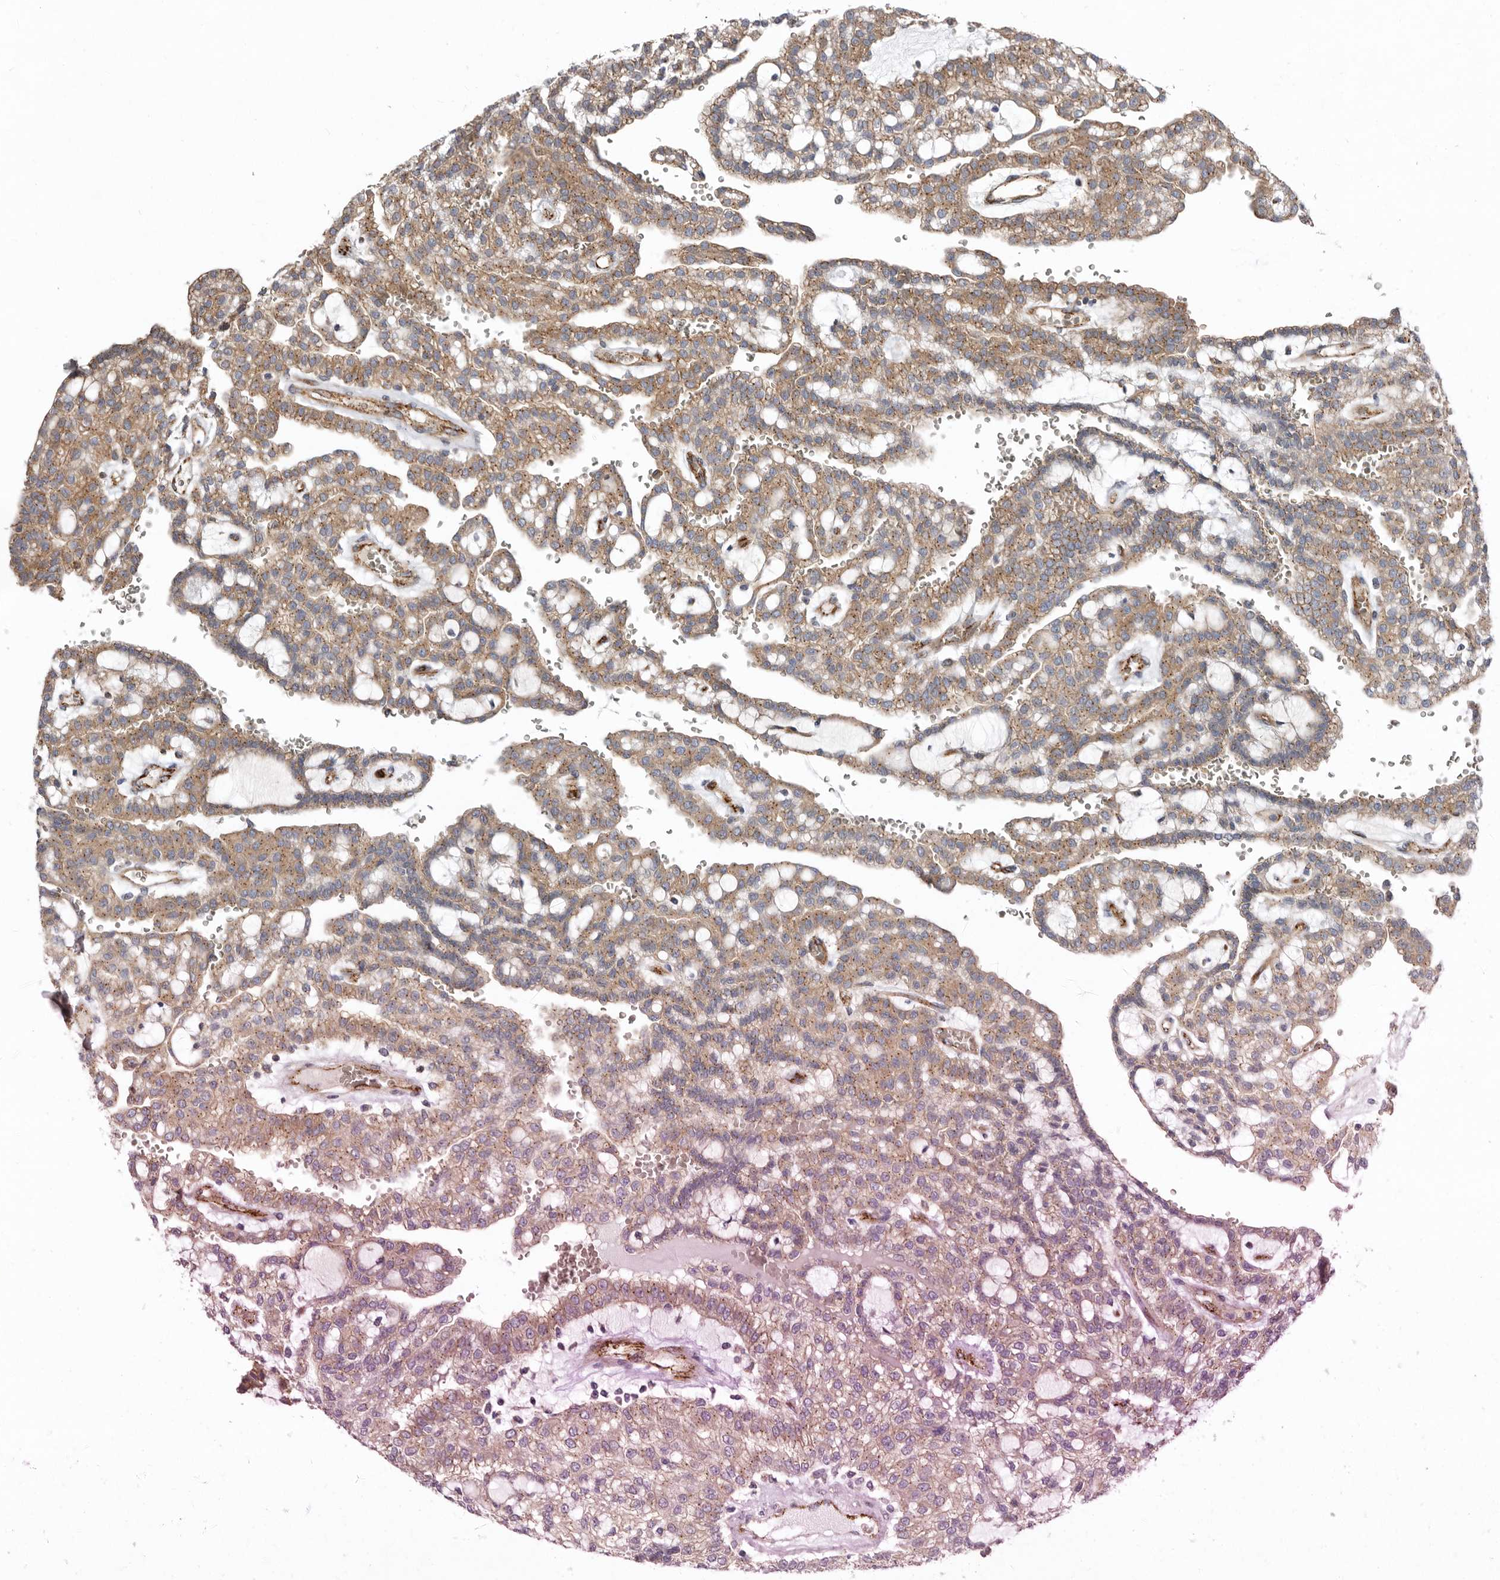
{"staining": {"intensity": "moderate", "quantity": ">75%", "location": "cytoplasmic/membranous"}, "tissue": "renal cancer", "cell_type": "Tumor cells", "image_type": "cancer", "snomed": [{"axis": "morphology", "description": "Adenocarcinoma, NOS"}, {"axis": "topography", "description": "Kidney"}], "caption": "Immunohistochemical staining of human renal adenocarcinoma demonstrates medium levels of moderate cytoplasmic/membranous protein positivity in about >75% of tumor cells. The protein of interest is shown in brown color, while the nuclei are stained blue.", "gene": "LUZP1", "patient": {"sex": "male", "age": 63}}